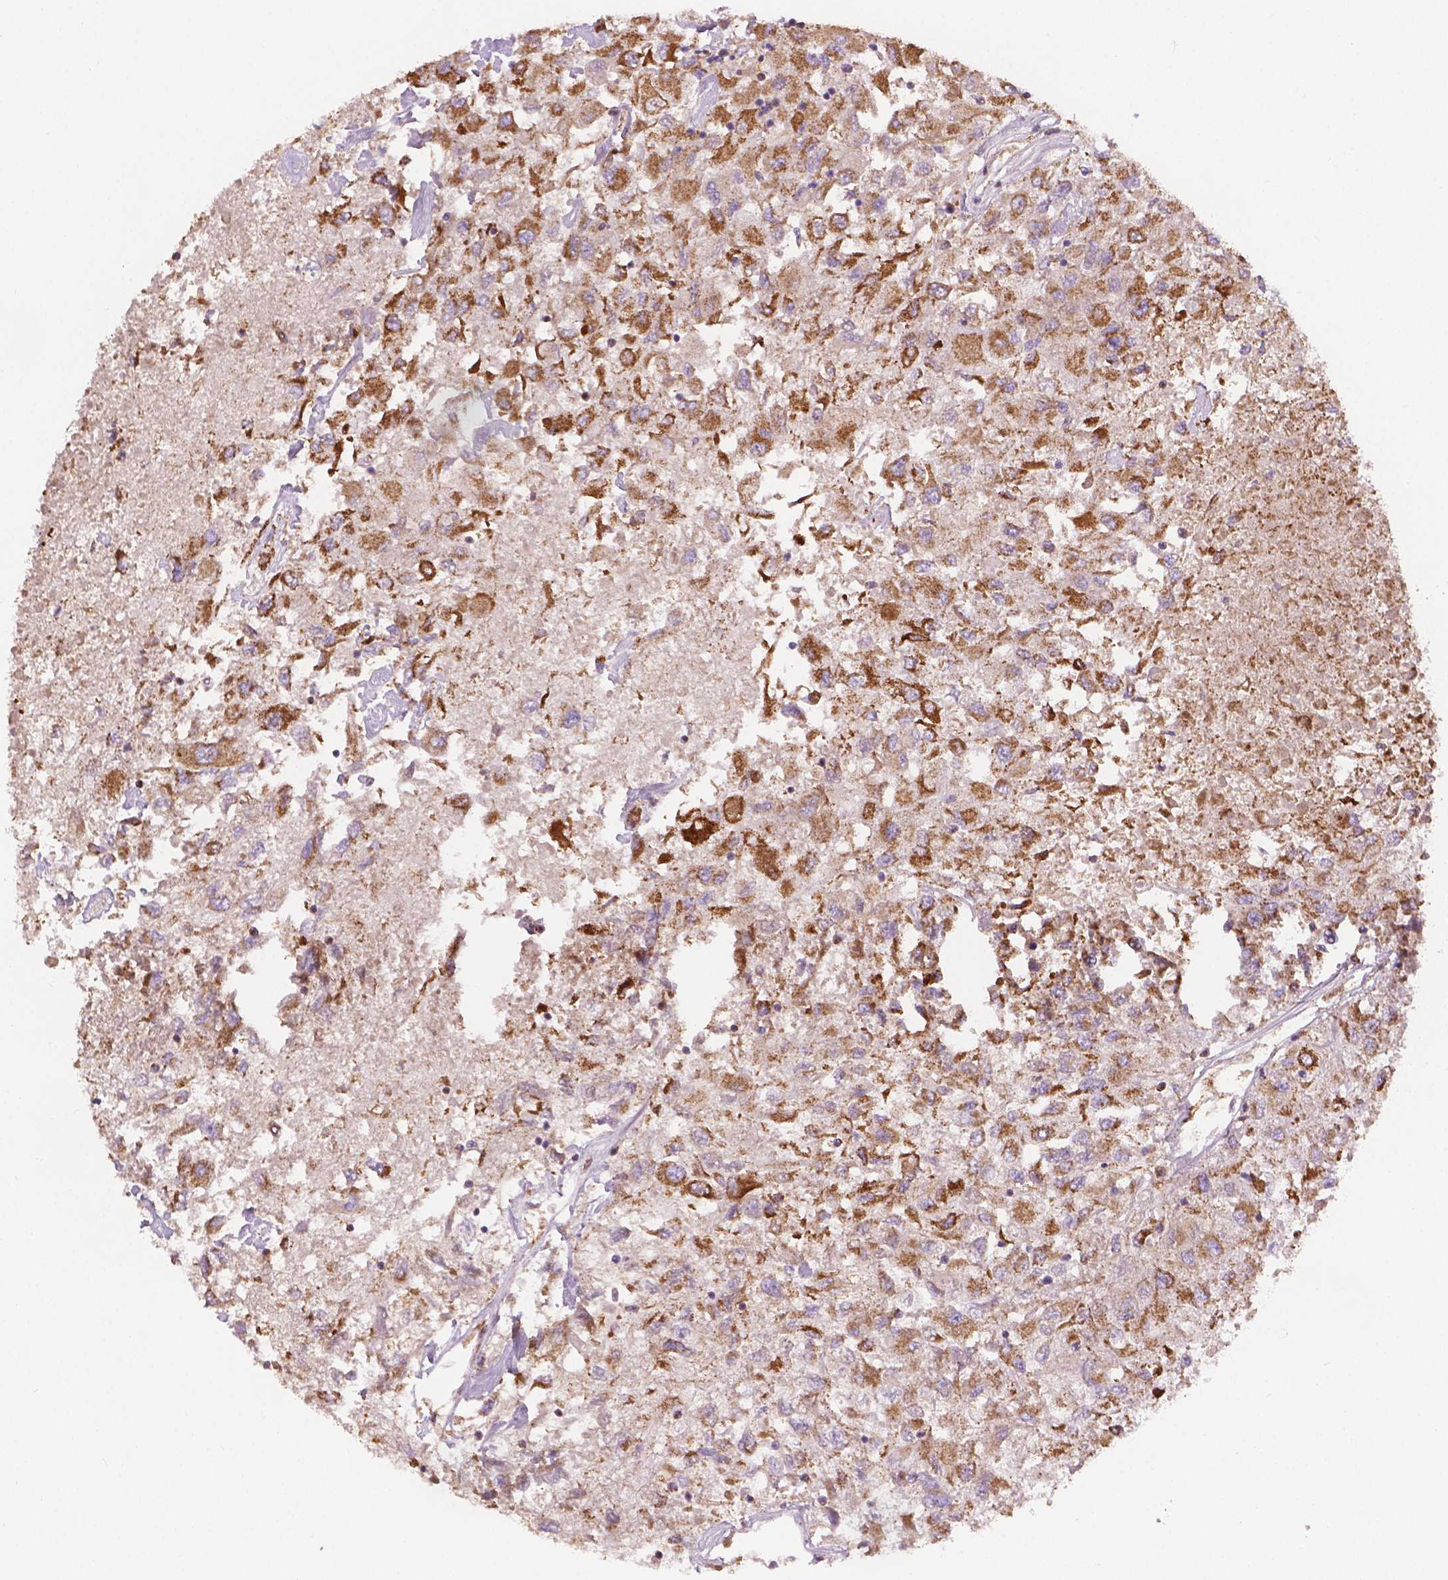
{"staining": {"intensity": "strong", "quantity": ">75%", "location": "cytoplasmic/membranous"}, "tissue": "renal cancer", "cell_type": "Tumor cells", "image_type": "cancer", "snomed": [{"axis": "morphology", "description": "Adenocarcinoma, NOS"}, {"axis": "topography", "description": "Kidney"}], "caption": "A high amount of strong cytoplasmic/membranous positivity is identified in approximately >75% of tumor cells in renal cancer (adenocarcinoma) tissue.", "gene": "PIBF1", "patient": {"sex": "female", "age": 76}}